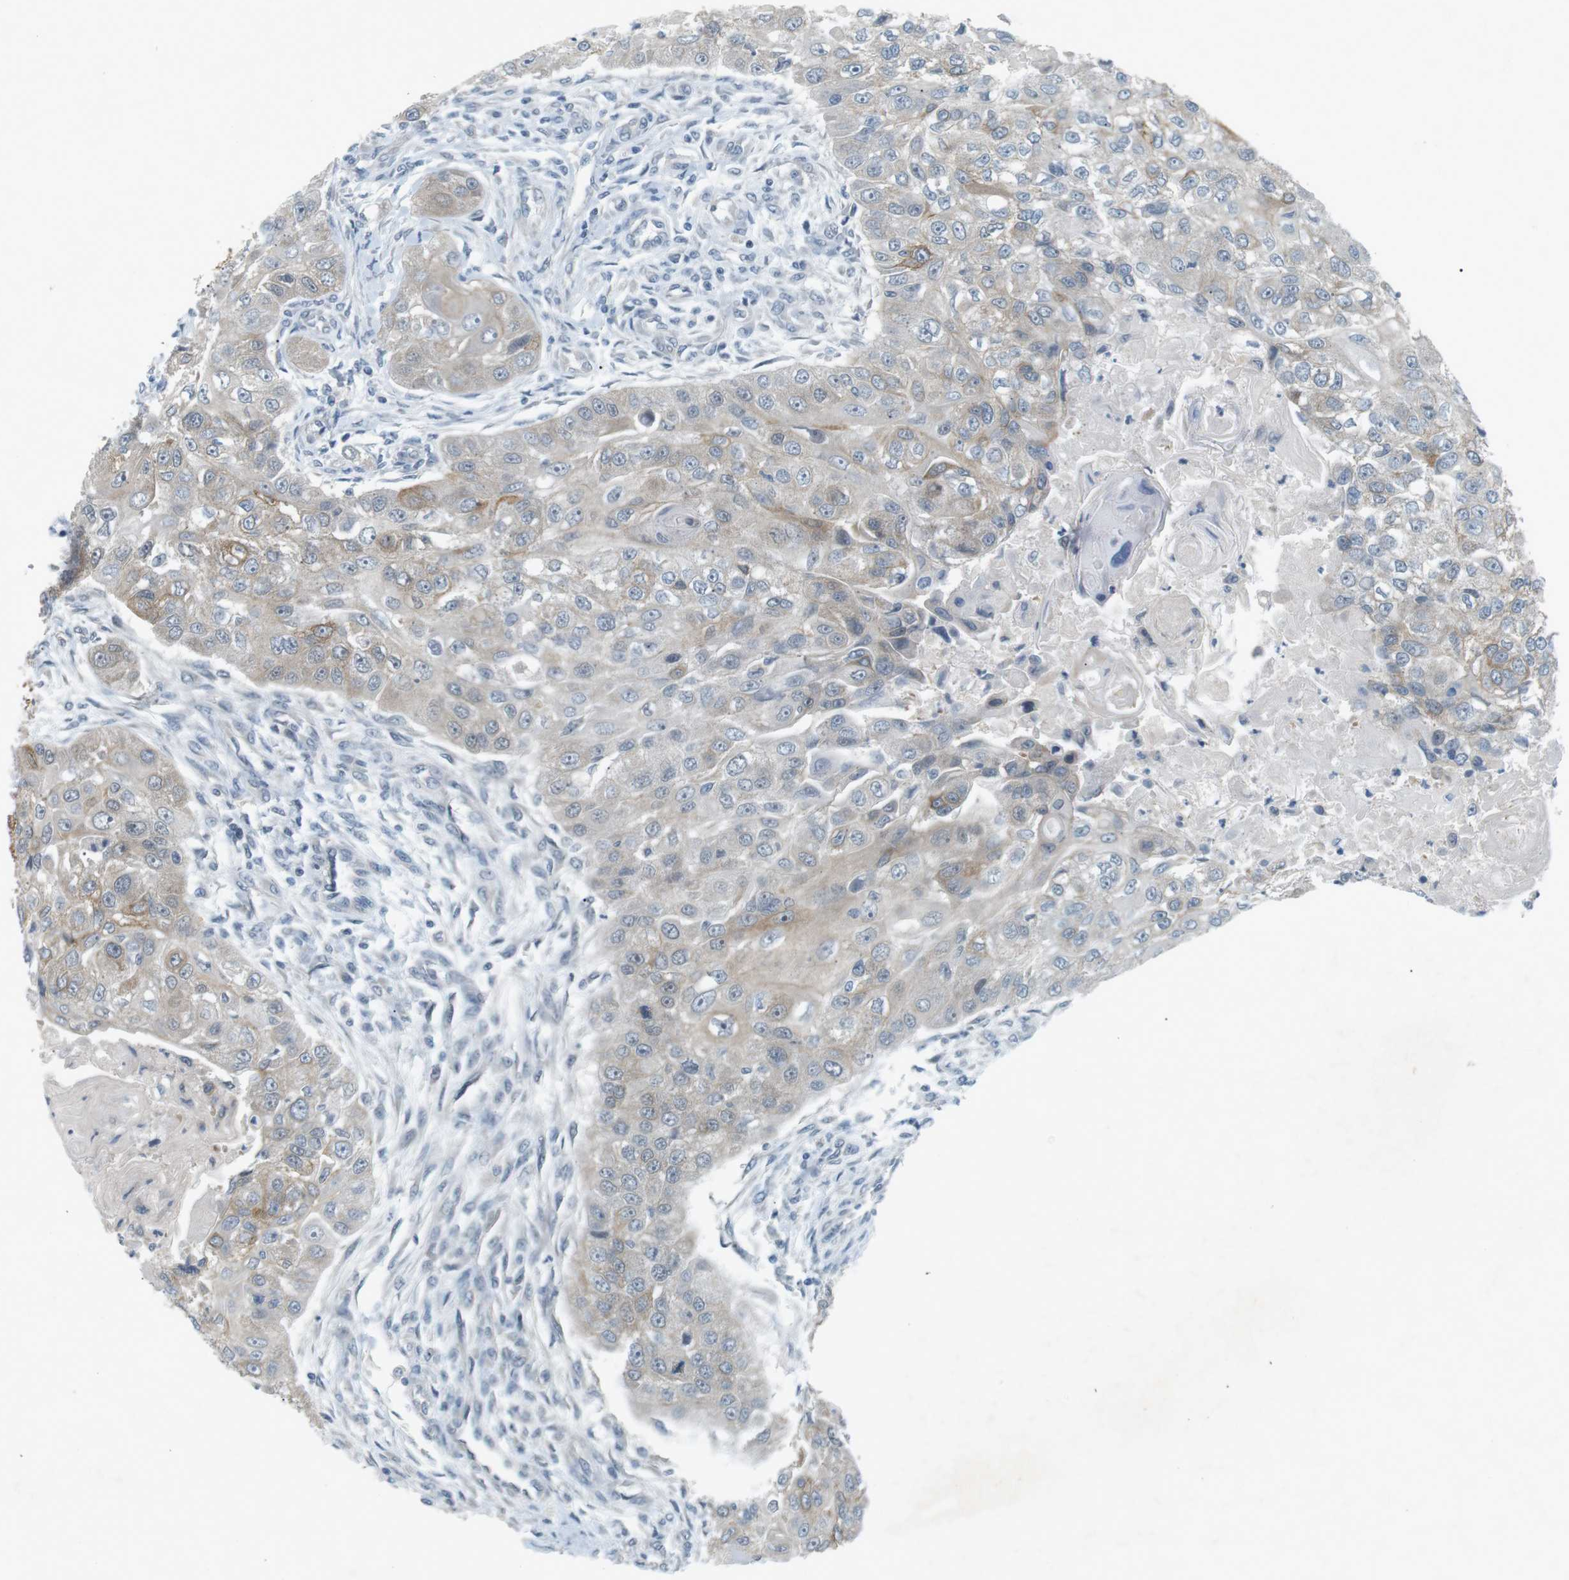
{"staining": {"intensity": "weak", "quantity": "<25%", "location": "cytoplasmic/membranous"}, "tissue": "head and neck cancer", "cell_type": "Tumor cells", "image_type": "cancer", "snomed": [{"axis": "morphology", "description": "Normal tissue, NOS"}, {"axis": "morphology", "description": "Squamous cell carcinoma, NOS"}, {"axis": "topography", "description": "Skeletal muscle"}, {"axis": "topography", "description": "Head-Neck"}], "caption": "Immunohistochemistry (IHC) photomicrograph of neoplastic tissue: head and neck squamous cell carcinoma stained with DAB (3,3'-diaminobenzidine) displays no significant protein staining in tumor cells.", "gene": "RTN3", "patient": {"sex": "male", "age": 51}}